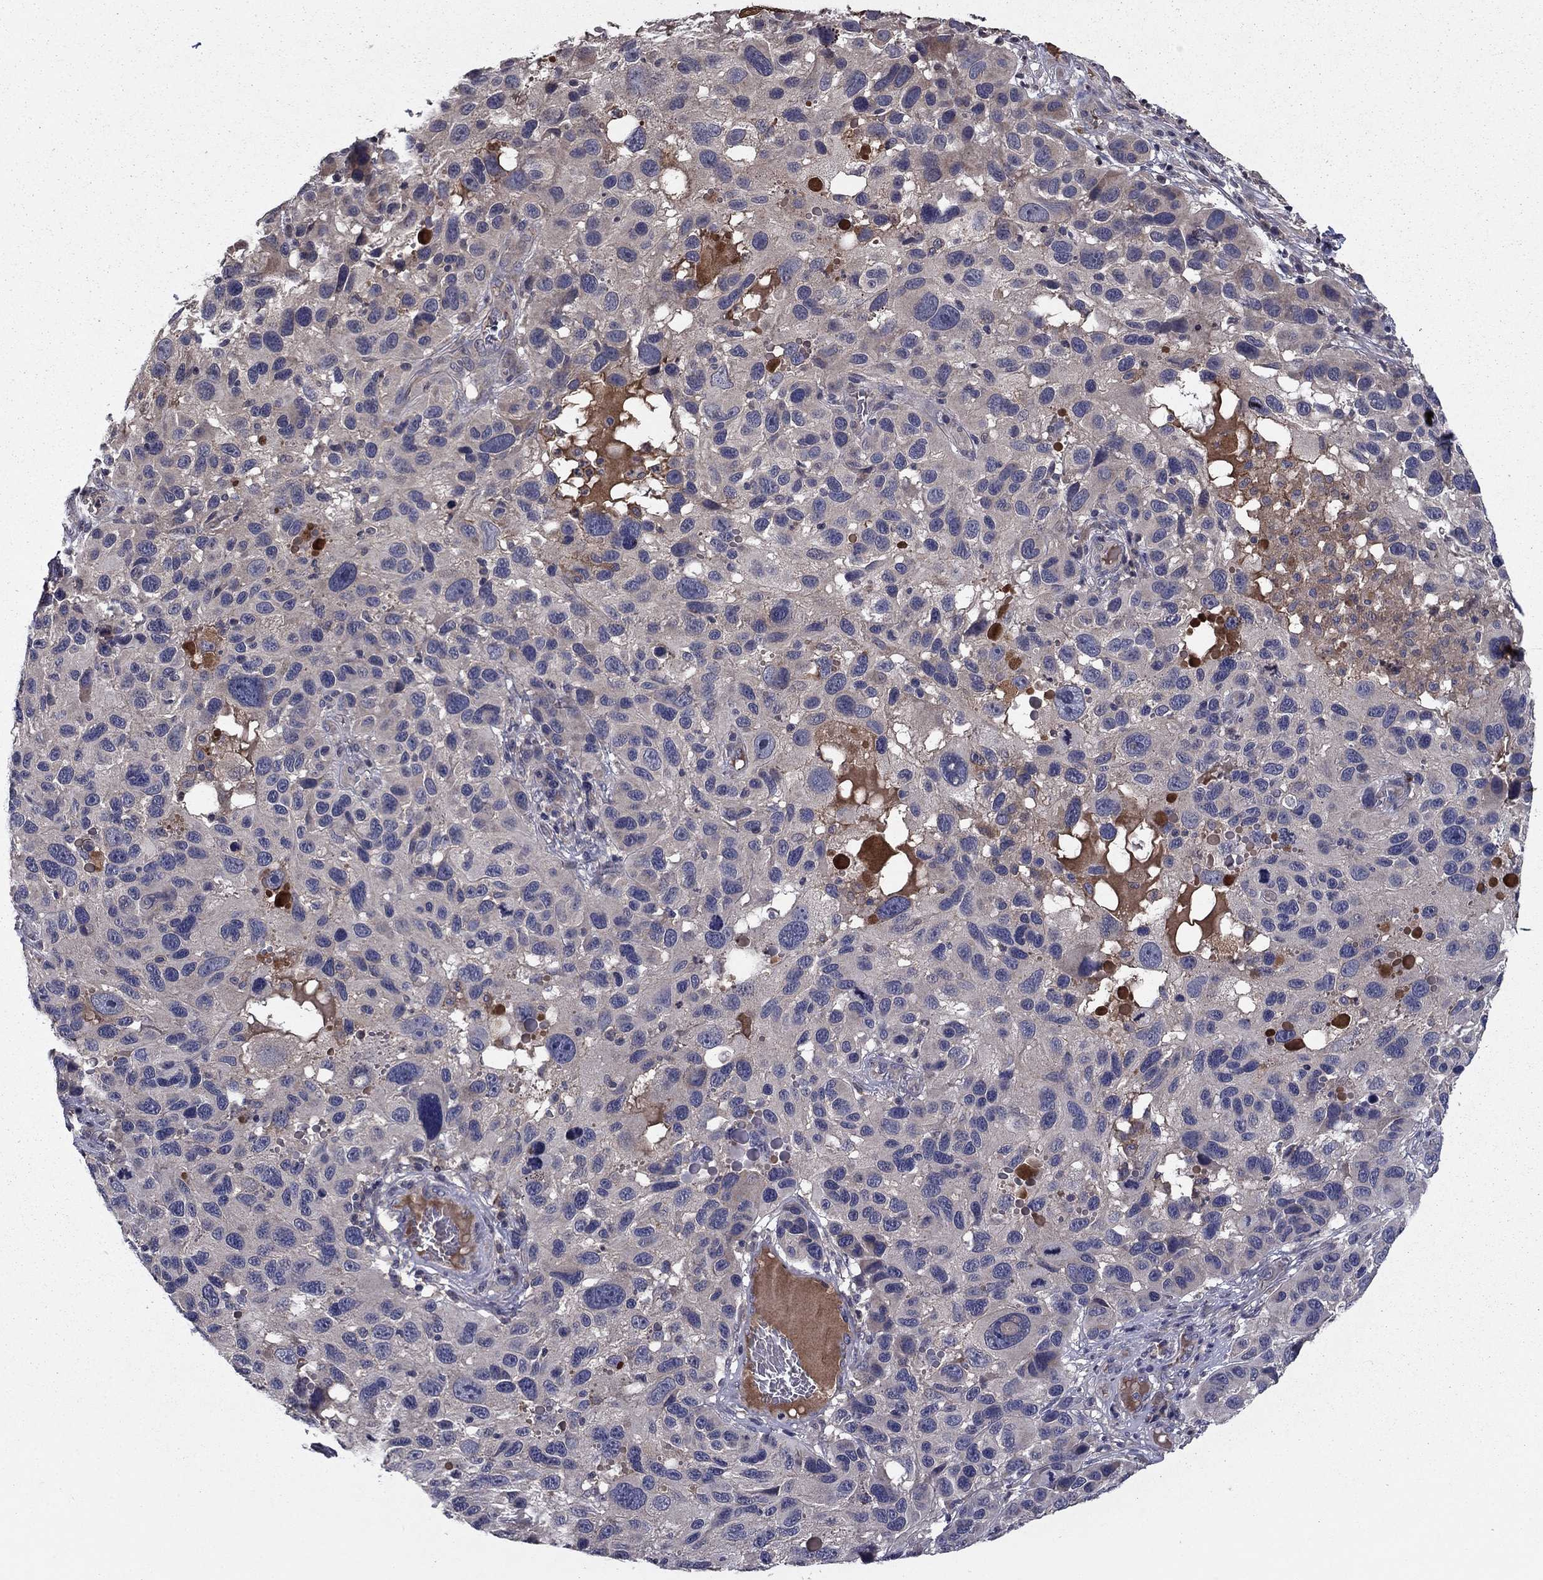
{"staining": {"intensity": "negative", "quantity": "none", "location": "none"}, "tissue": "melanoma", "cell_type": "Tumor cells", "image_type": "cancer", "snomed": [{"axis": "morphology", "description": "Malignant melanoma, NOS"}, {"axis": "topography", "description": "Skin"}], "caption": "This is a photomicrograph of immunohistochemistry staining of malignant melanoma, which shows no positivity in tumor cells.", "gene": "PROS1", "patient": {"sex": "male", "age": 53}}